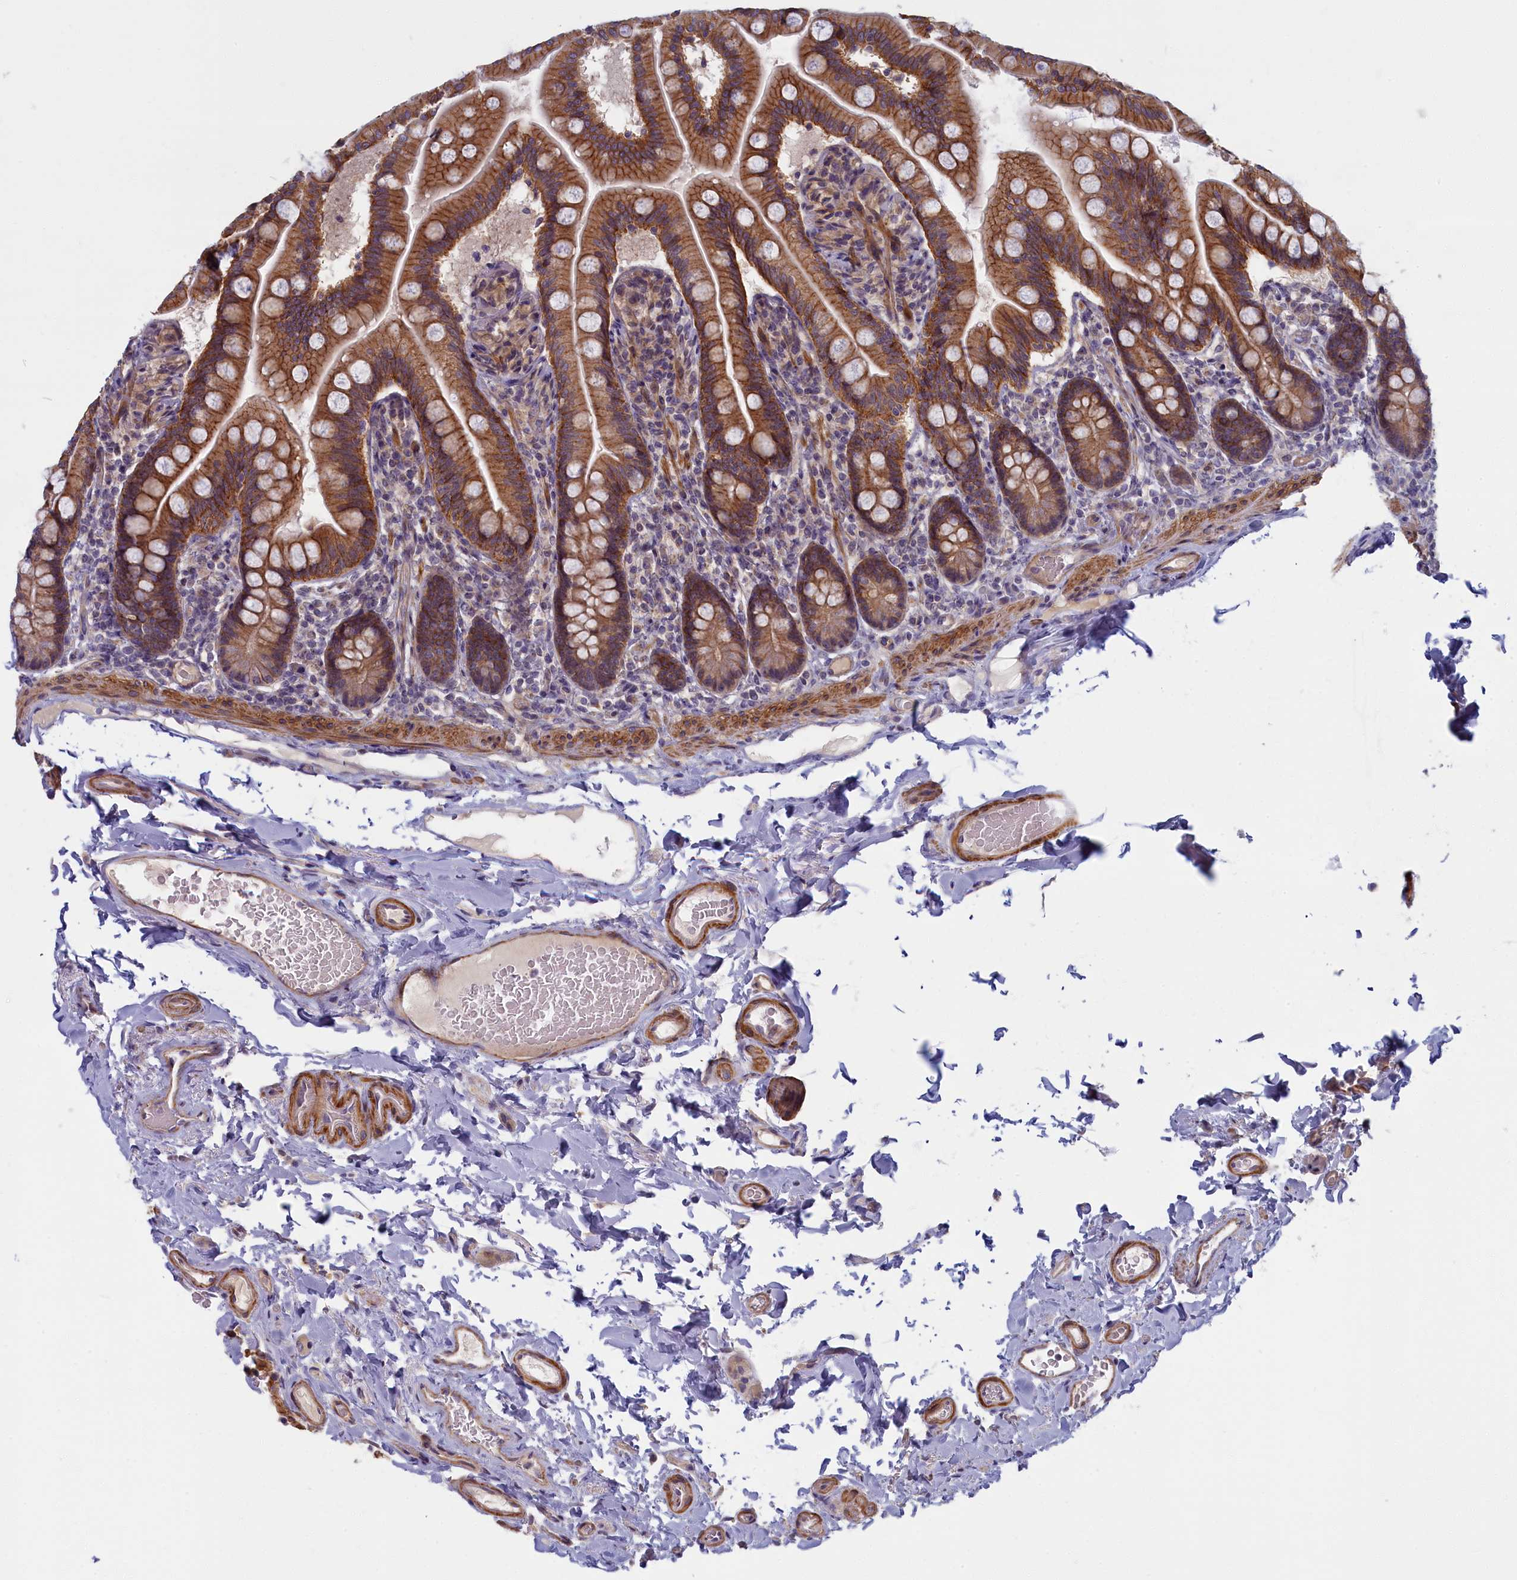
{"staining": {"intensity": "strong", "quantity": ">75%", "location": "cytoplasmic/membranous"}, "tissue": "small intestine", "cell_type": "Glandular cells", "image_type": "normal", "snomed": [{"axis": "morphology", "description": "Normal tissue, NOS"}, {"axis": "topography", "description": "Small intestine"}], "caption": "Small intestine stained with a brown dye demonstrates strong cytoplasmic/membranous positive staining in about >75% of glandular cells.", "gene": "TRPM4", "patient": {"sex": "female", "age": 64}}